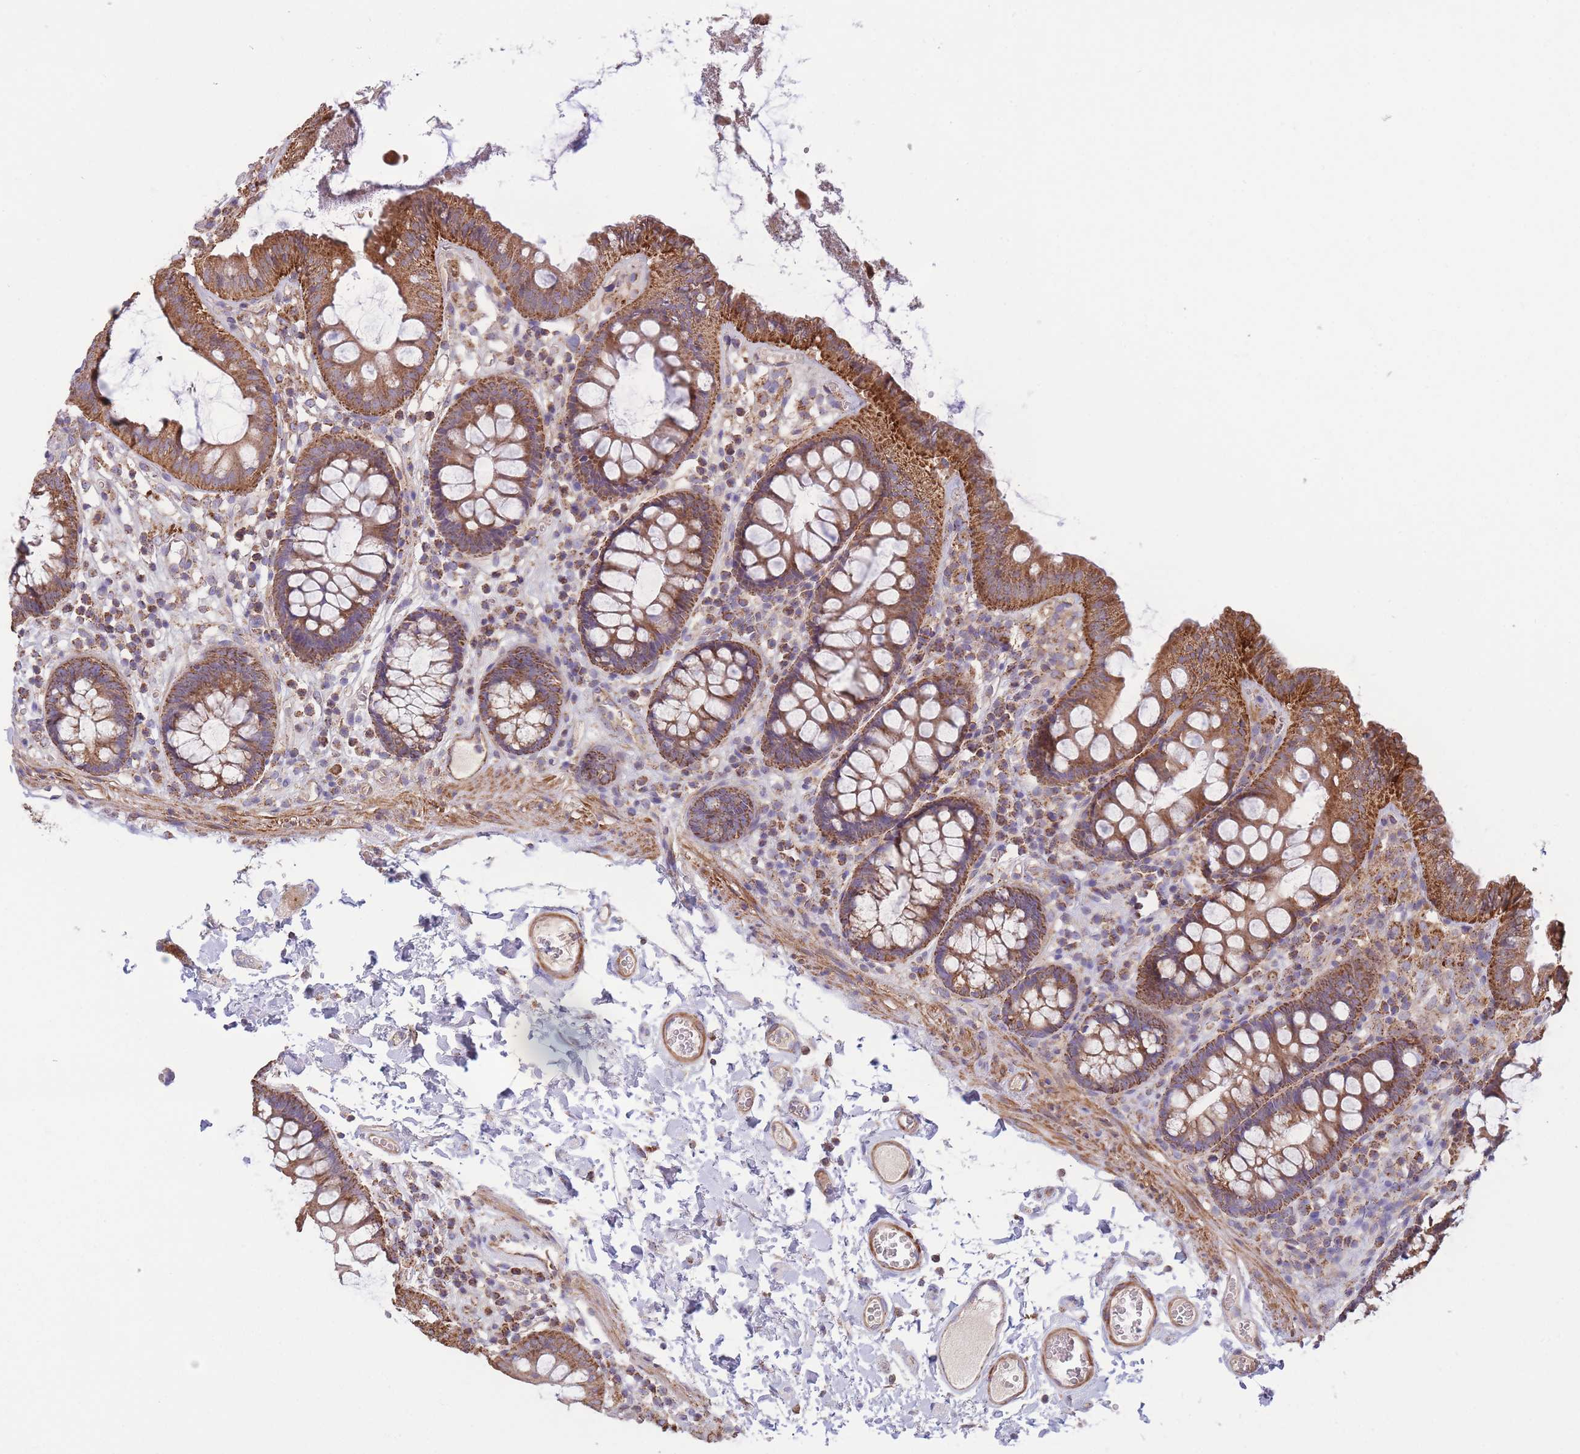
{"staining": {"intensity": "moderate", "quantity": ">75%", "location": "cytoplasmic/membranous"}, "tissue": "colon", "cell_type": "Endothelial cells", "image_type": "normal", "snomed": [{"axis": "morphology", "description": "Normal tissue, NOS"}, {"axis": "topography", "description": "Colon"}], "caption": "DAB immunohistochemical staining of unremarkable human colon shows moderate cytoplasmic/membranous protein positivity in about >75% of endothelial cells. (IHC, brightfield microscopy, high magnification).", "gene": "KIF16B", "patient": {"sex": "male", "age": 84}}